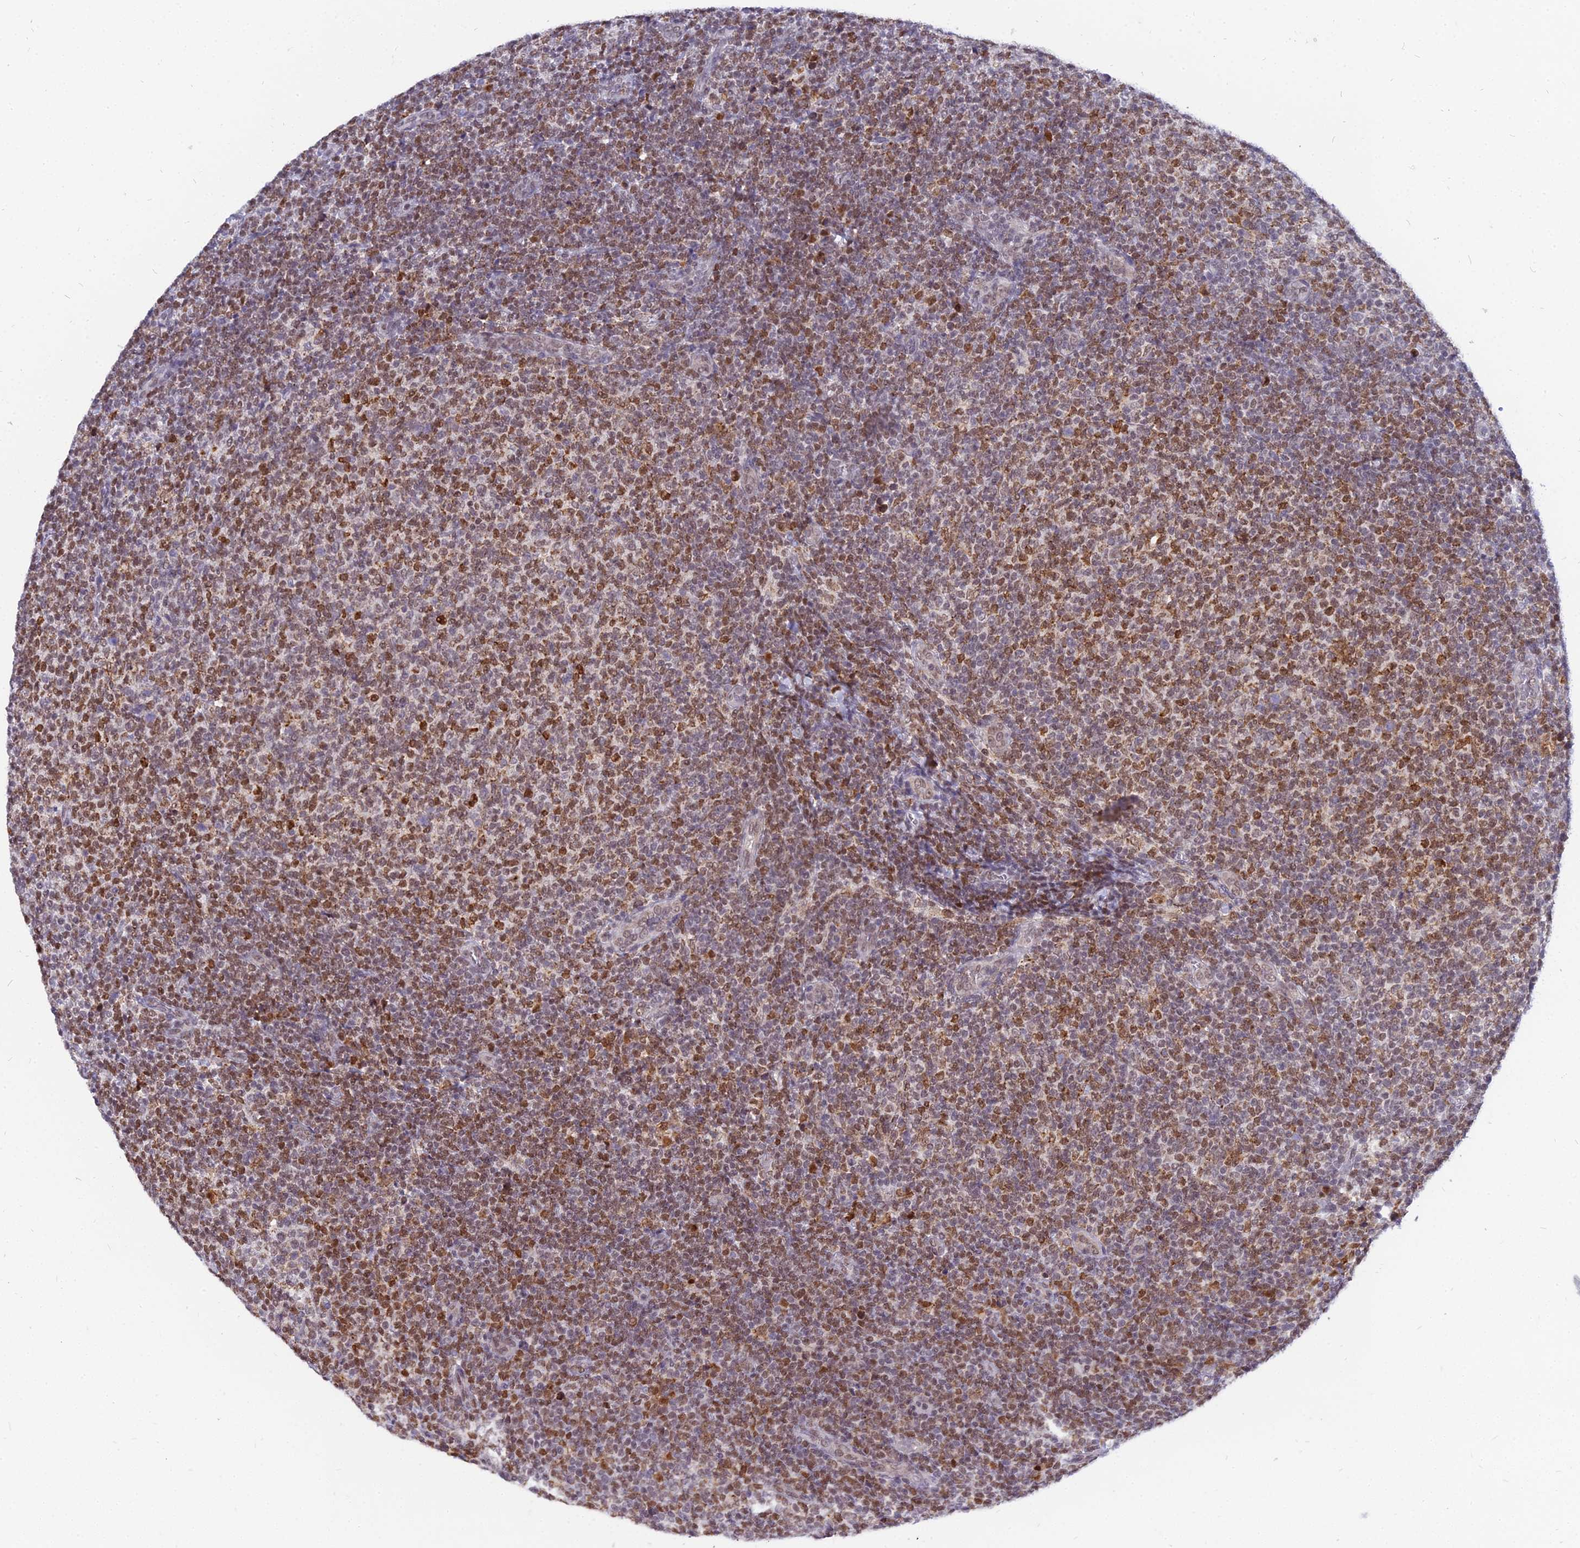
{"staining": {"intensity": "moderate", "quantity": ">75%", "location": "cytoplasmic/membranous,nuclear"}, "tissue": "lymphoma", "cell_type": "Tumor cells", "image_type": "cancer", "snomed": [{"axis": "morphology", "description": "Malignant lymphoma, non-Hodgkin's type, Low grade"}, {"axis": "topography", "description": "Lymph node"}], "caption": "Moderate cytoplasmic/membranous and nuclear protein positivity is present in approximately >75% of tumor cells in lymphoma. (brown staining indicates protein expression, while blue staining denotes nuclei).", "gene": "RNF121", "patient": {"sex": "male", "age": 66}}